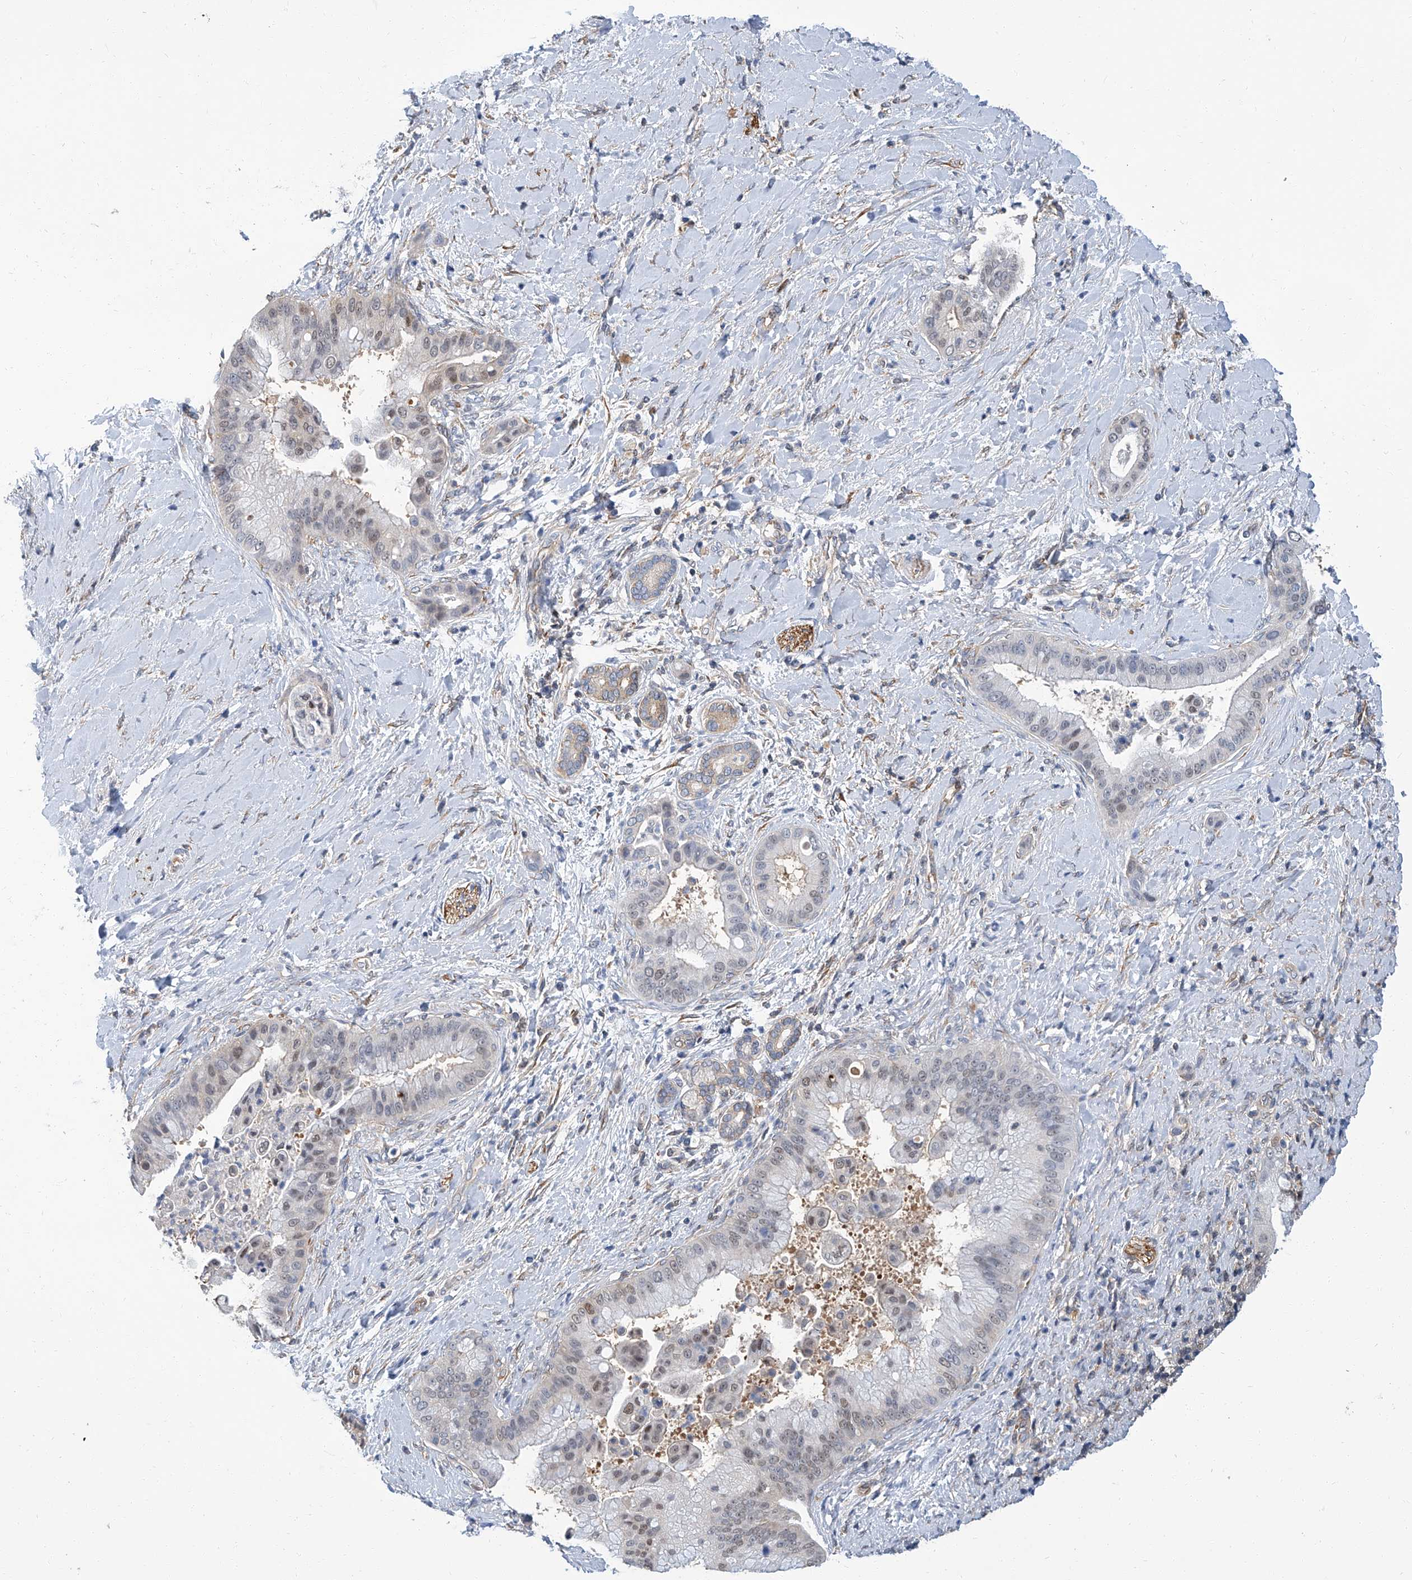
{"staining": {"intensity": "weak", "quantity": "25%-75%", "location": "nuclear"}, "tissue": "liver cancer", "cell_type": "Tumor cells", "image_type": "cancer", "snomed": [{"axis": "morphology", "description": "Cholangiocarcinoma"}, {"axis": "topography", "description": "Liver"}], "caption": "Immunohistochemical staining of cholangiocarcinoma (liver) reveals low levels of weak nuclear protein positivity in about 25%-75% of tumor cells.", "gene": "PSMB10", "patient": {"sex": "female", "age": 54}}